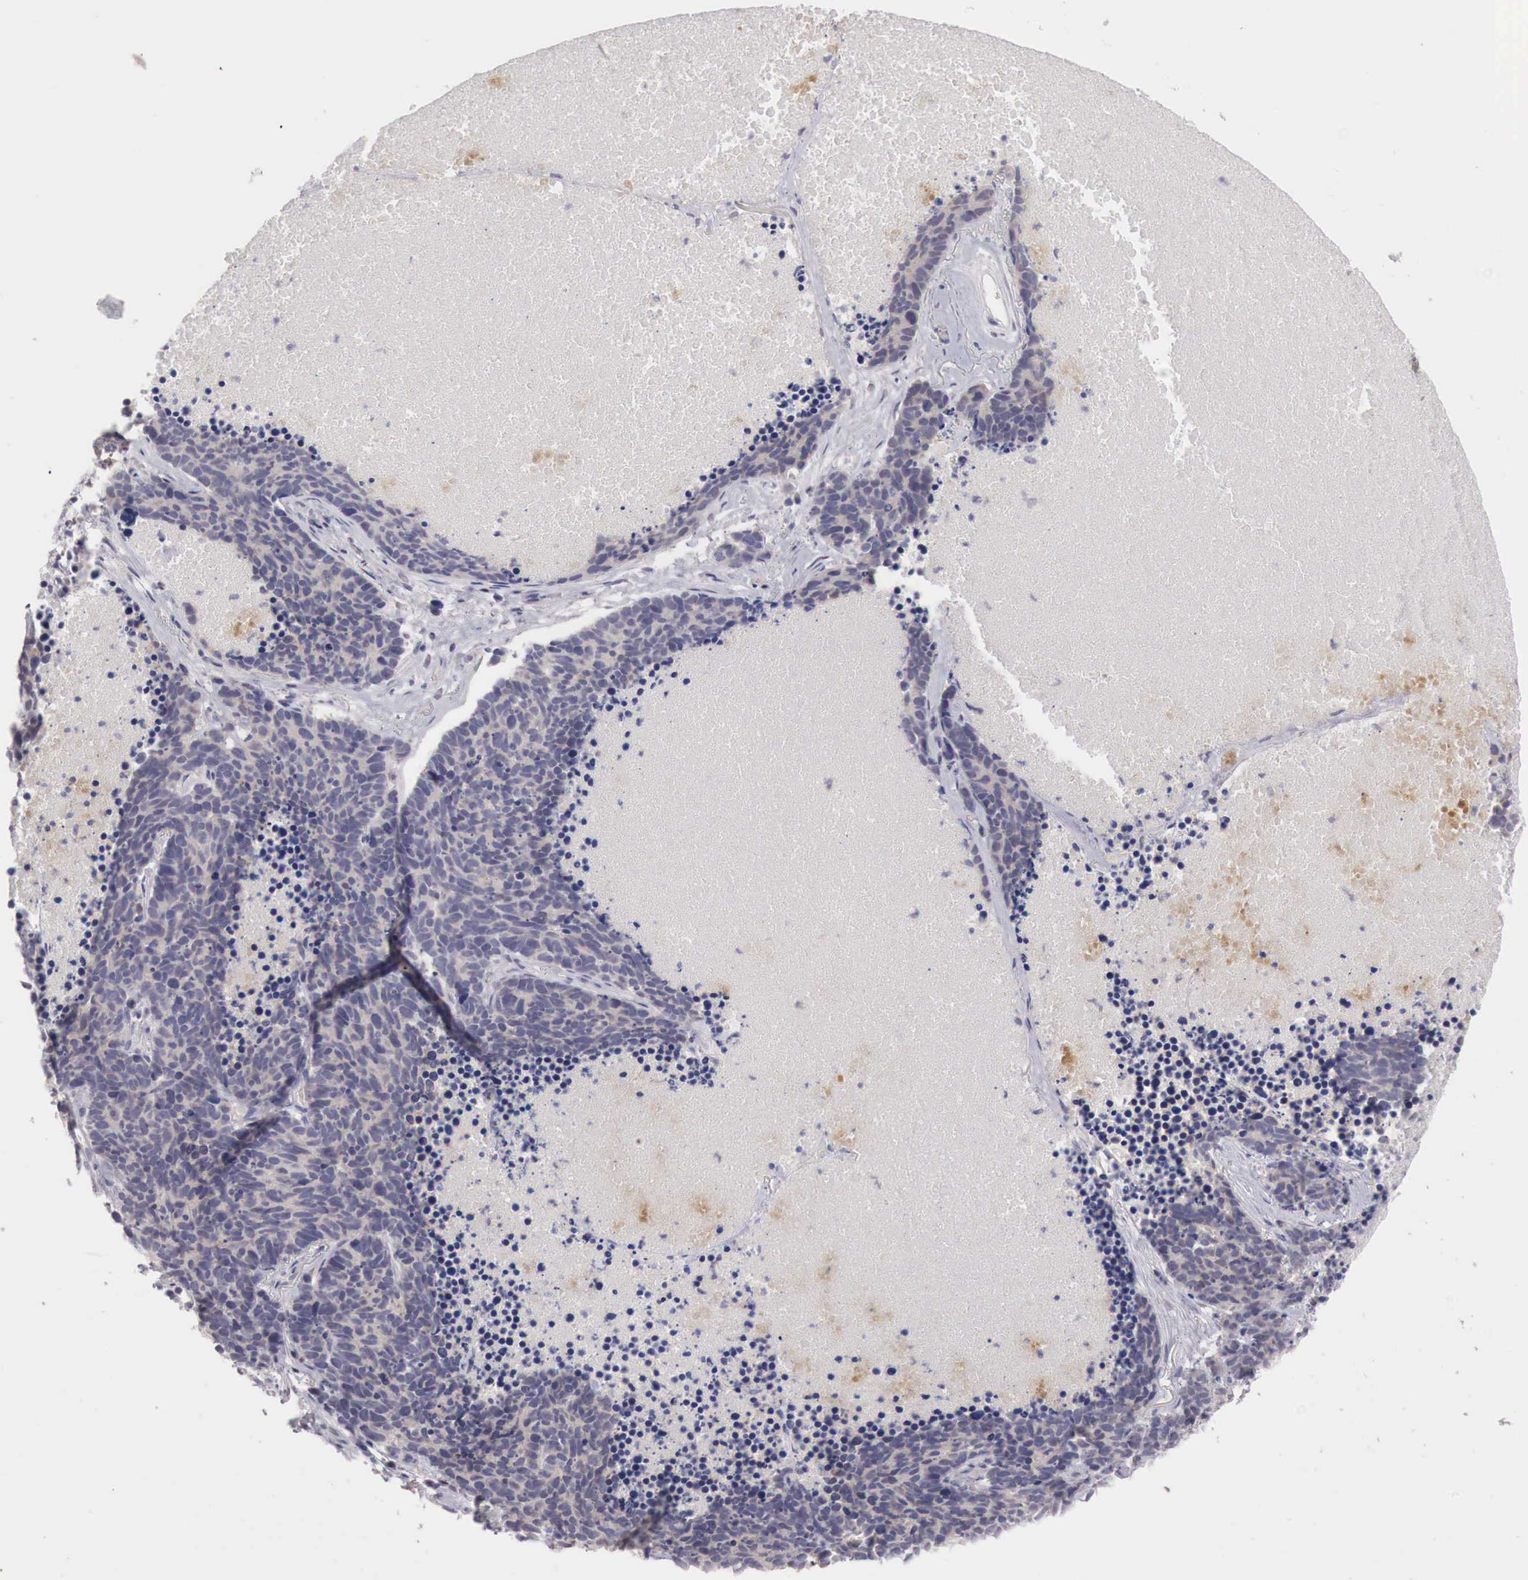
{"staining": {"intensity": "negative", "quantity": "none", "location": "none"}, "tissue": "lung cancer", "cell_type": "Tumor cells", "image_type": "cancer", "snomed": [{"axis": "morphology", "description": "Neoplasm, malignant, NOS"}, {"axis": "topography", "description": "Lung"}], "caption": "Image shows no protein expression in tumor cells of lung cancer tissue. (DAB (3,3'-diaminobenzidine) IHC with hematoxylin counter stain).", "gene": "GATA1", "patient": {"sex": "female", "age": 75}}